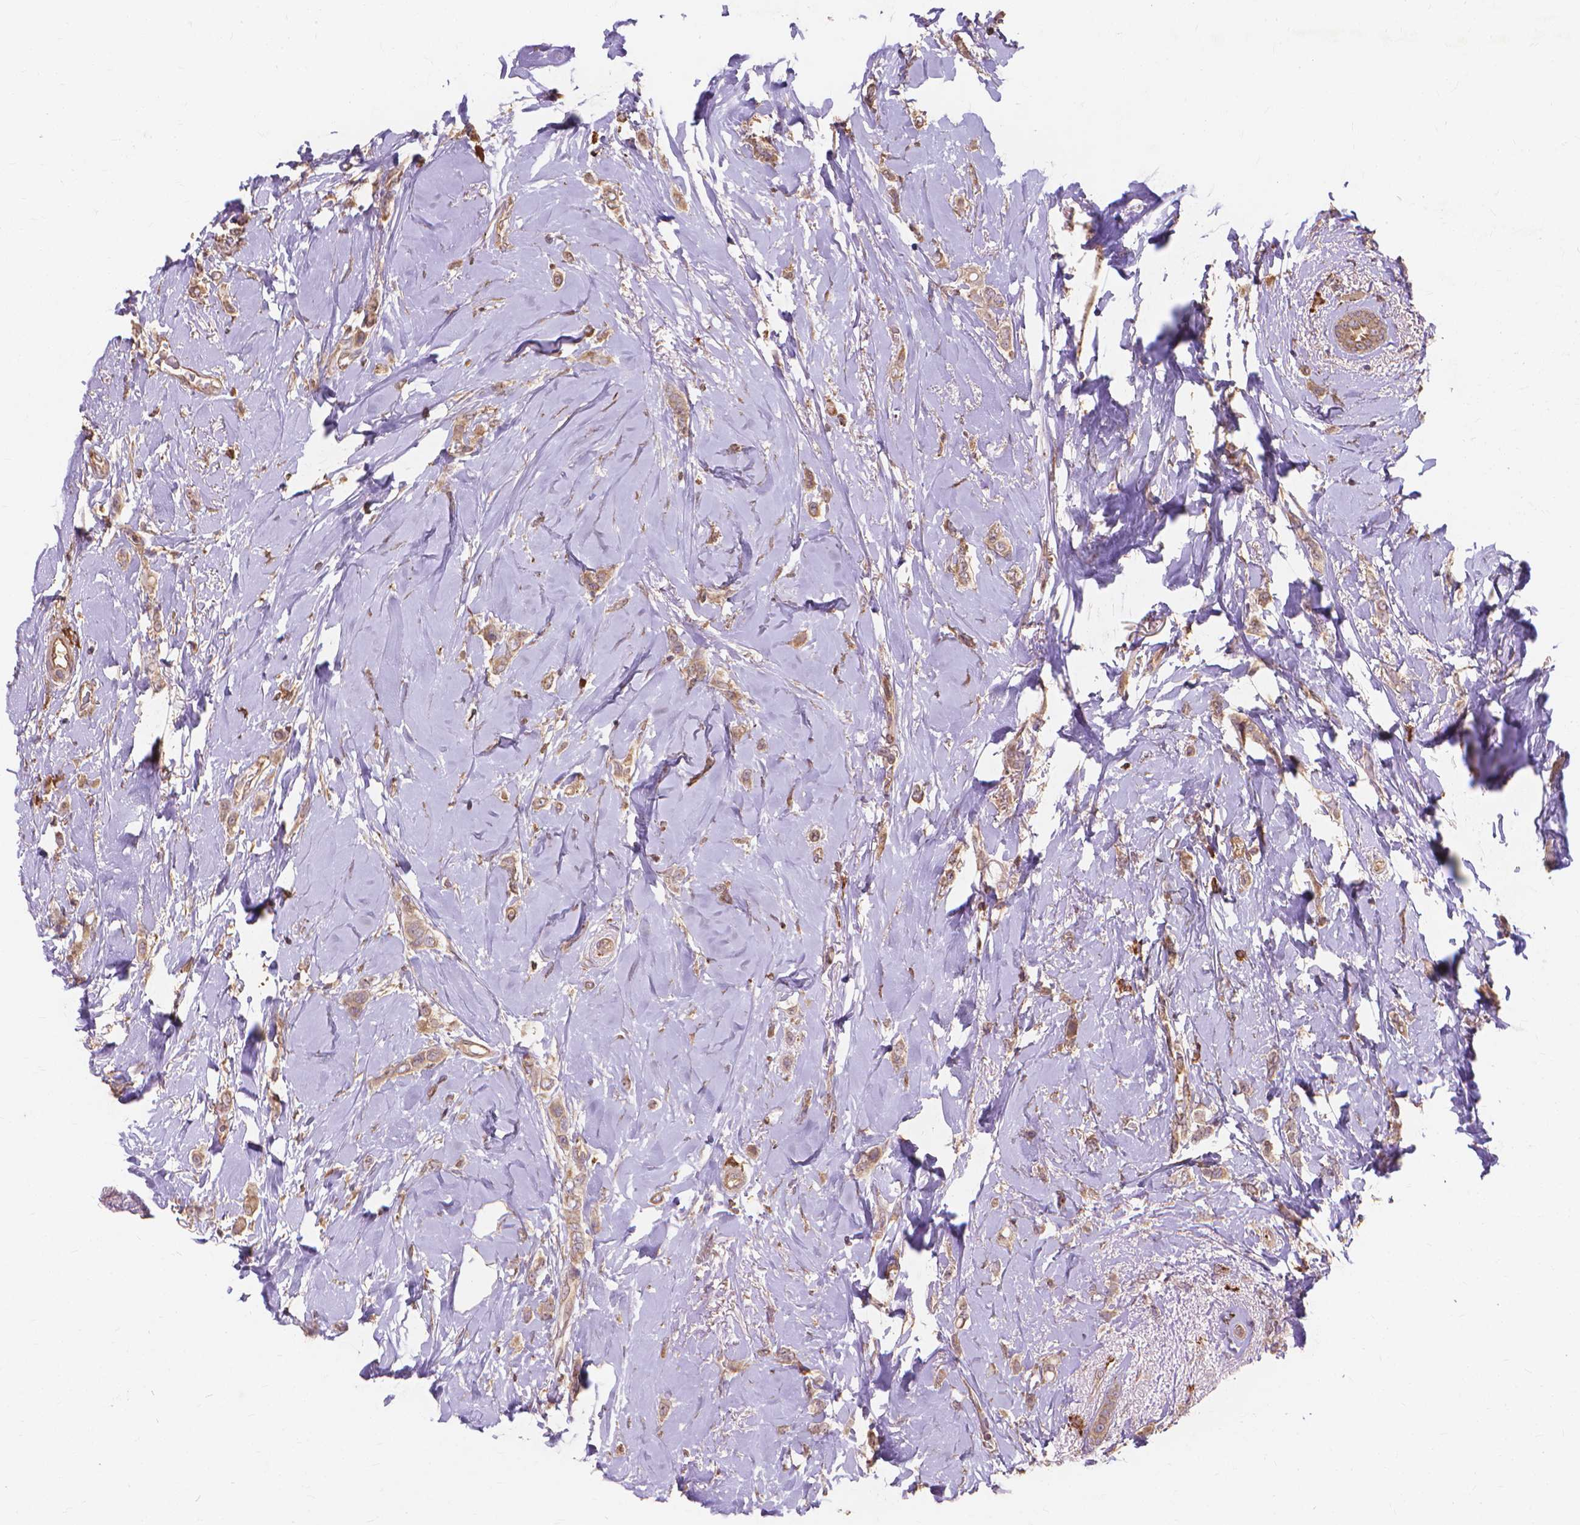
{"staining": {"intensity": "moderate", "quantity": ">75%", "location": "cytoplasmic/membranous"}, "tissue": "breast cancer", "cell_type": "Tumor cells", "image_type": "cancer", "snomed": [{"axis": "morphology", "description": "Lobular carcinoma"}, {"axis": "topography", "description": "Breast"}], "caption": "Immunohistochemistry (IHC) (DAB) staining of human breast cancer (lobular carcinoma) displays moderate cytoplasmic/membranous protein expression in approximately >75% of tumor cells. (DAB (3,3'-diaminobenzidine) IHC with brightfield microscopy, high magnification).", "gene": "TAB2", "patient": {"sex": "female", "age": 66}}